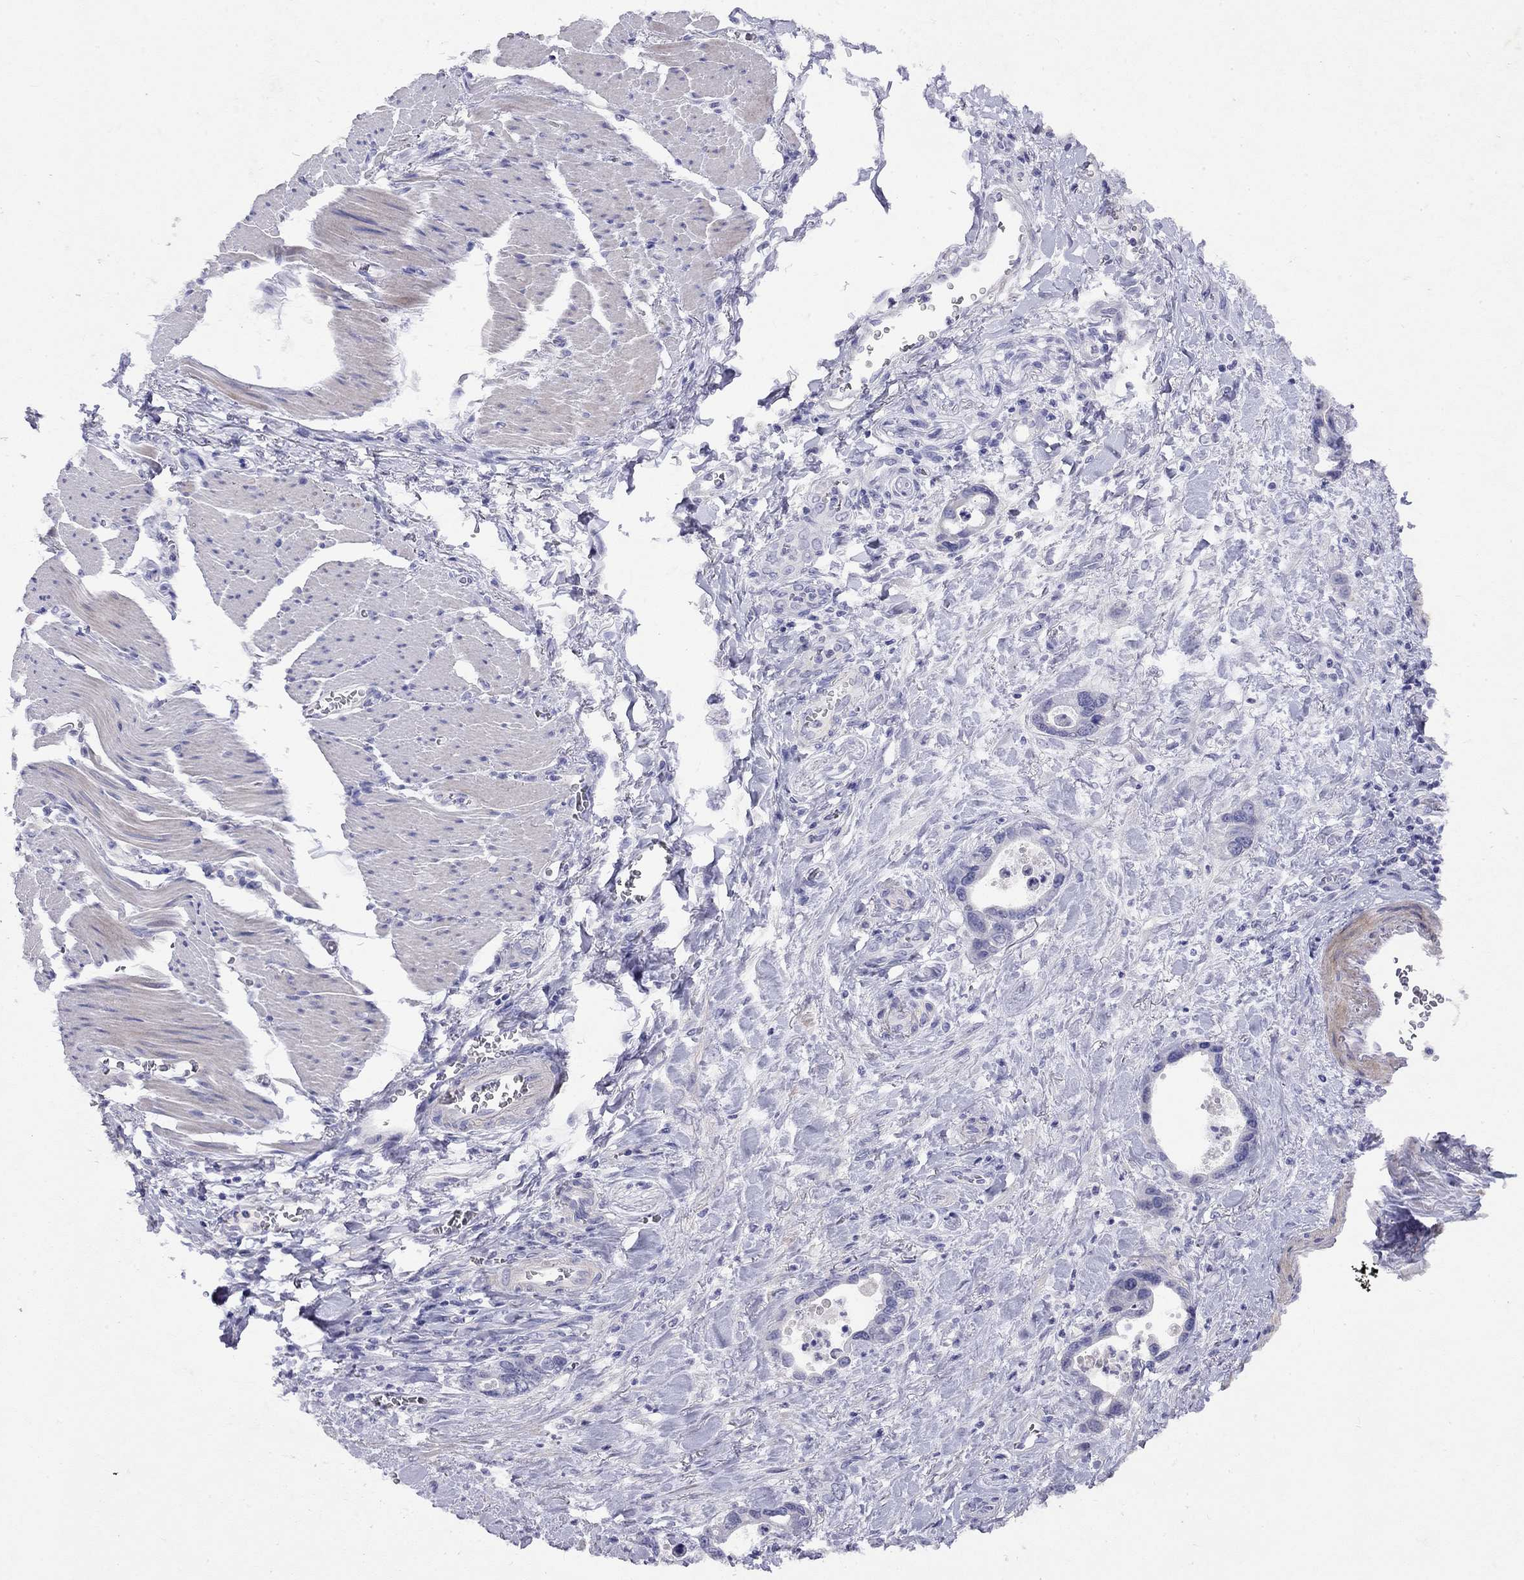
{"staining": {"intensity": "negative", "quantity": "none", "location": "none"}, "tissue": "stomach cancer", "cell_type": "Tumor cells", "image_type": "cancer", "snomed": [{"axis": "morphology", "description": "Normal tissue, NOS"}, {"axis": "morphology", "description": "Adenocarcinoma, NOS"}, {"axis": "topography", "description": "Esophagus"}, {"axis": "topography", "description": "Stomach, upper"}], "caption": "Tumor cells are negative for brown protein staining in stomach cancer.", "gene": "GNAT3", "patient": {"sex": "male", "age": 74}}